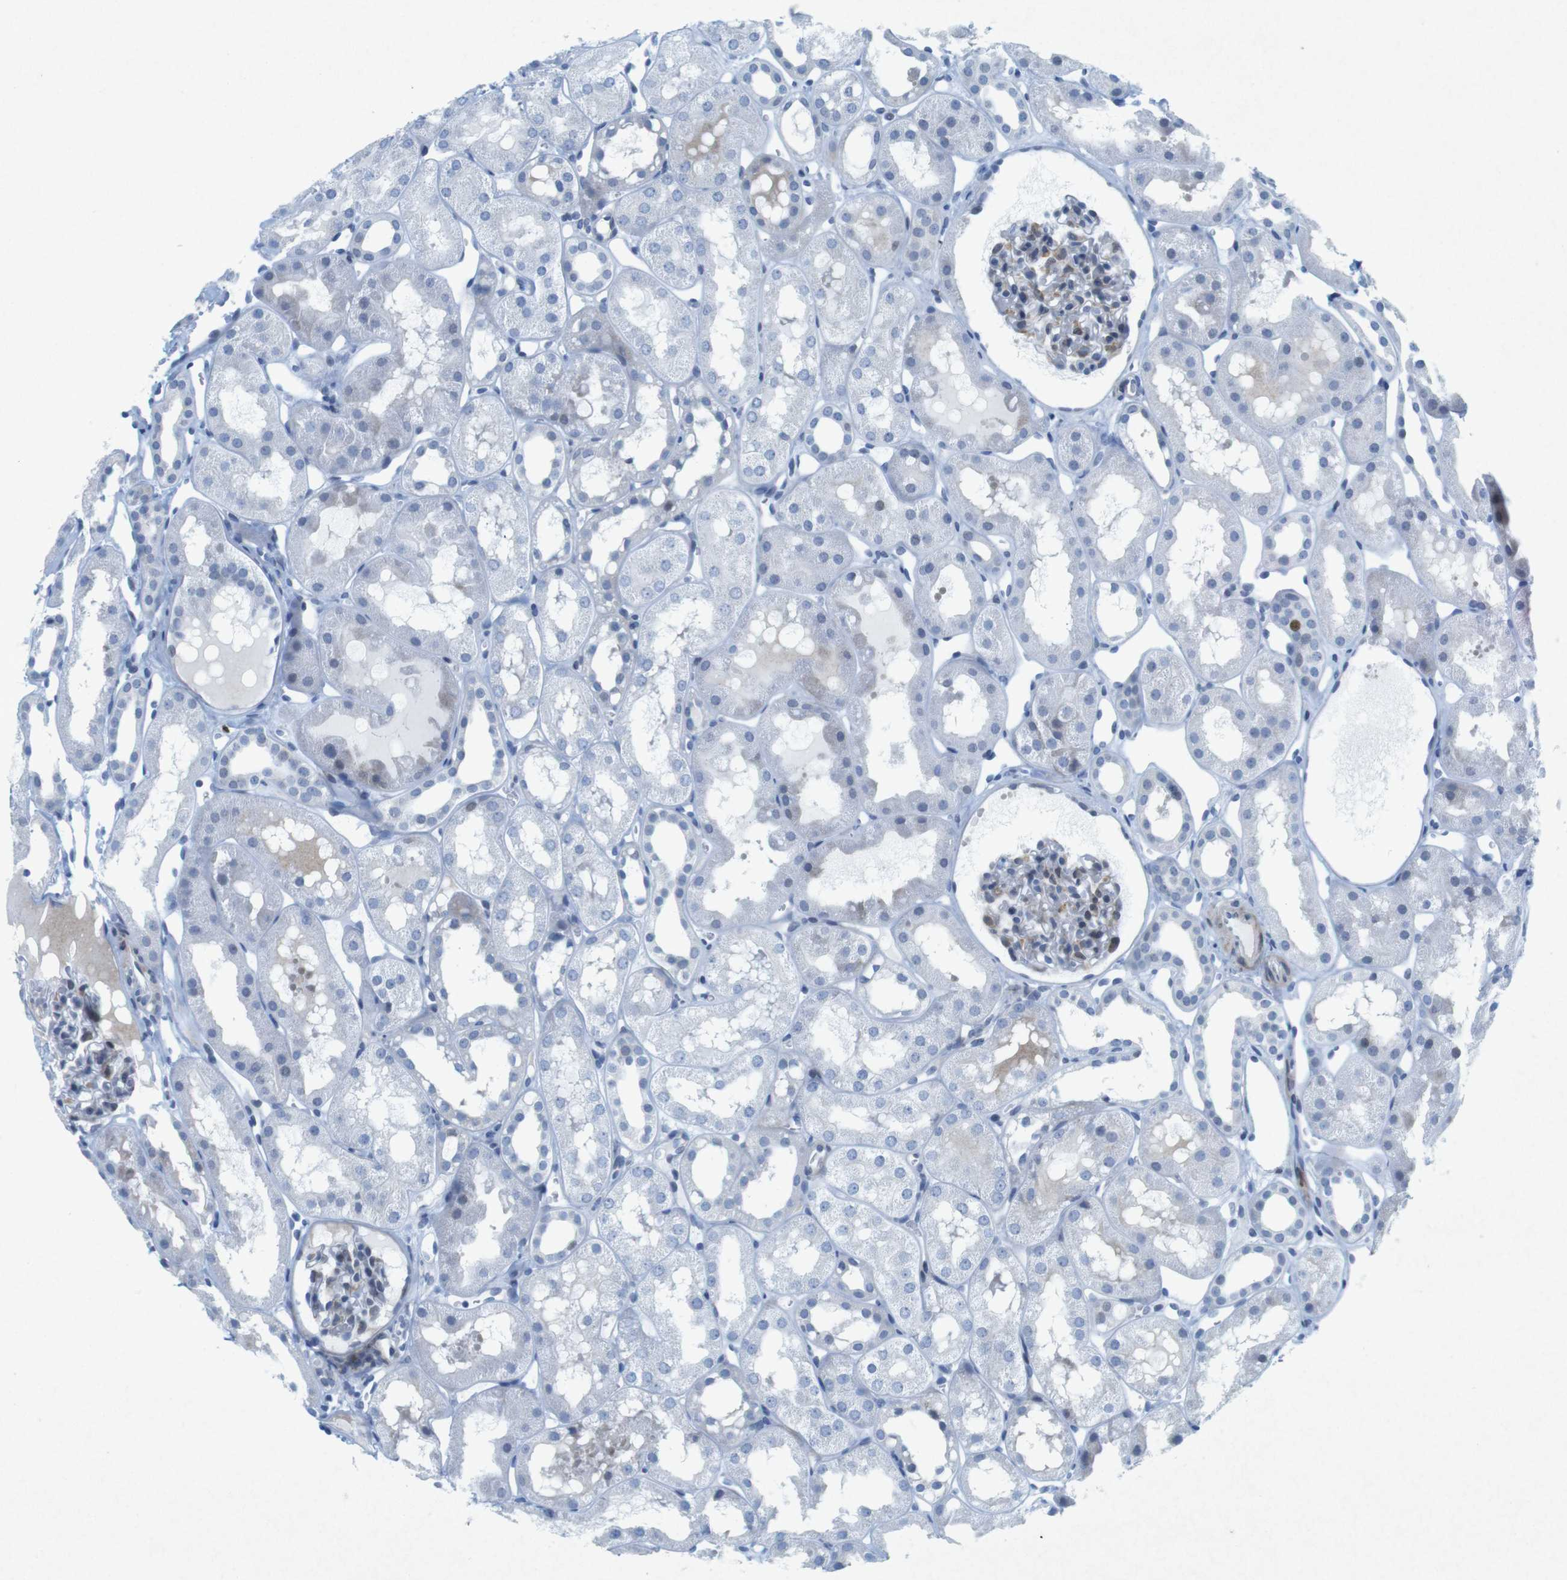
{"staining": {"intensity": "weak", "quantity": "<25%", "location": "cytoplasmic/membranous,nuclear"}, "tissue": "kidney", "cell_type": "Cells in glomeruli", "image_type": "normal", "snomed": [{"axis": "morphology", "description": "Normal tissue, NOS"}, {"axis": "topography", "description": "Kidney"}, {"axis": "topography", "description": "Urinary bladder"}], "caption": "Immunohistochemical staining of benign kidney exhibits no significant staining in cells in glomeruli. (DAB (3,3'-diaminobenzidine) immunohistochemistry with hematoxylin counter stain).", "gene": "CHAF1A", "patient": {"sex": "male", "age": 16}}